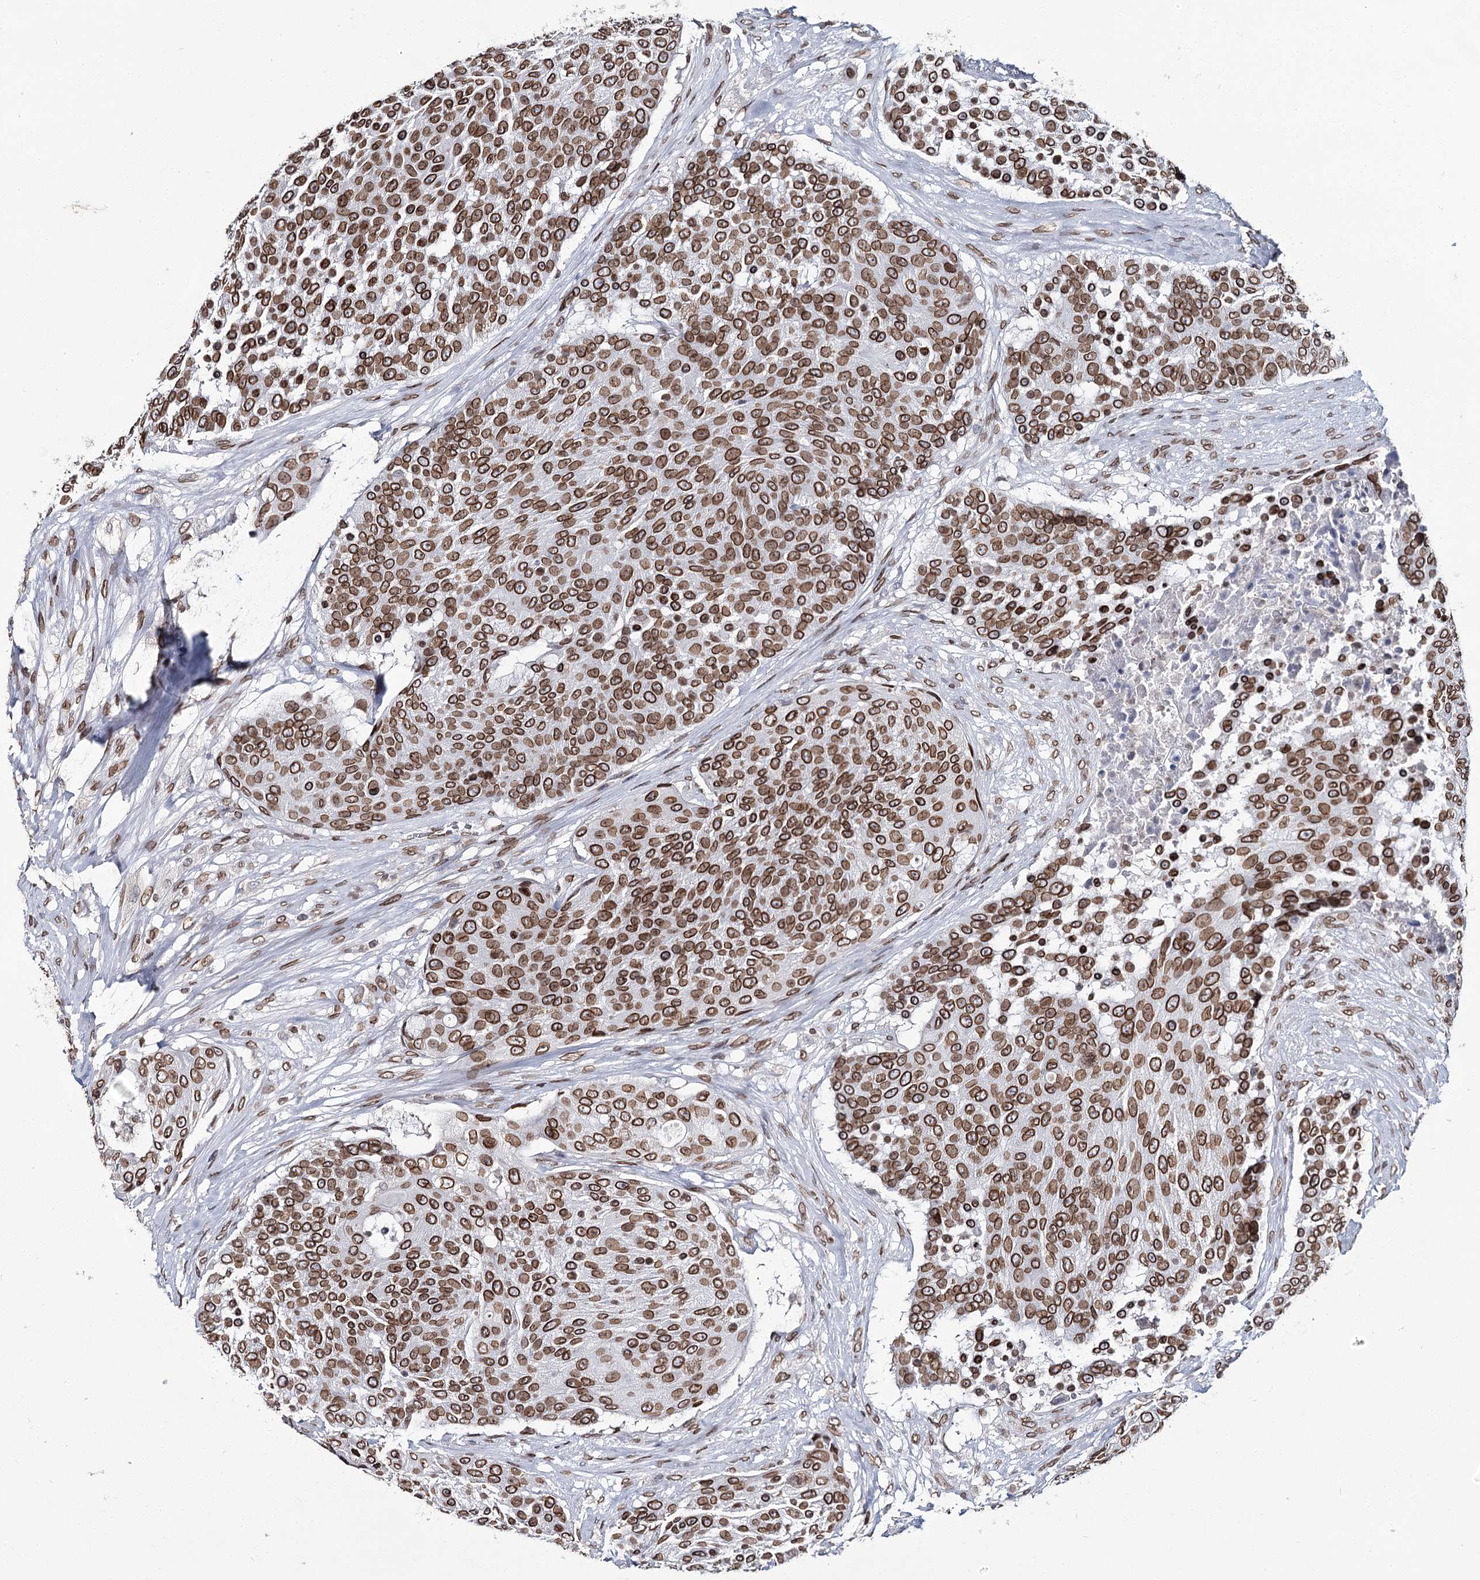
{"staining": {"intensity": "strong", "quantity": ">75%", "location": "cytoplasmic/membranous,nuclear"}, "tissue": "urothelial cancer", "cell_type": "Tumor cells", "image_type": "cancer", "snomed": [{"axis": "morphology", "description": "Urothelial carcinoma, High grade"}, {"axis": "topography", "description": "Urinary bladder"}], "caption": "Immunohistochemistry (IHC) staining of high-grade urothelial carcinoma, which displays high levels of strong cytoplasmic/membranous and nuclear expression in about >75% of tumor cells indicating strong cytoplasmic/membranous and nuclear protein positivity. The staining was performed using DAB (3,3'-diaminobenzidine) (brown) for protein detection and nuclei were counterstained in hematoxylin (blue).", "gene": "KIAA0930", "patient": {"sex": "female", "age": 63}}